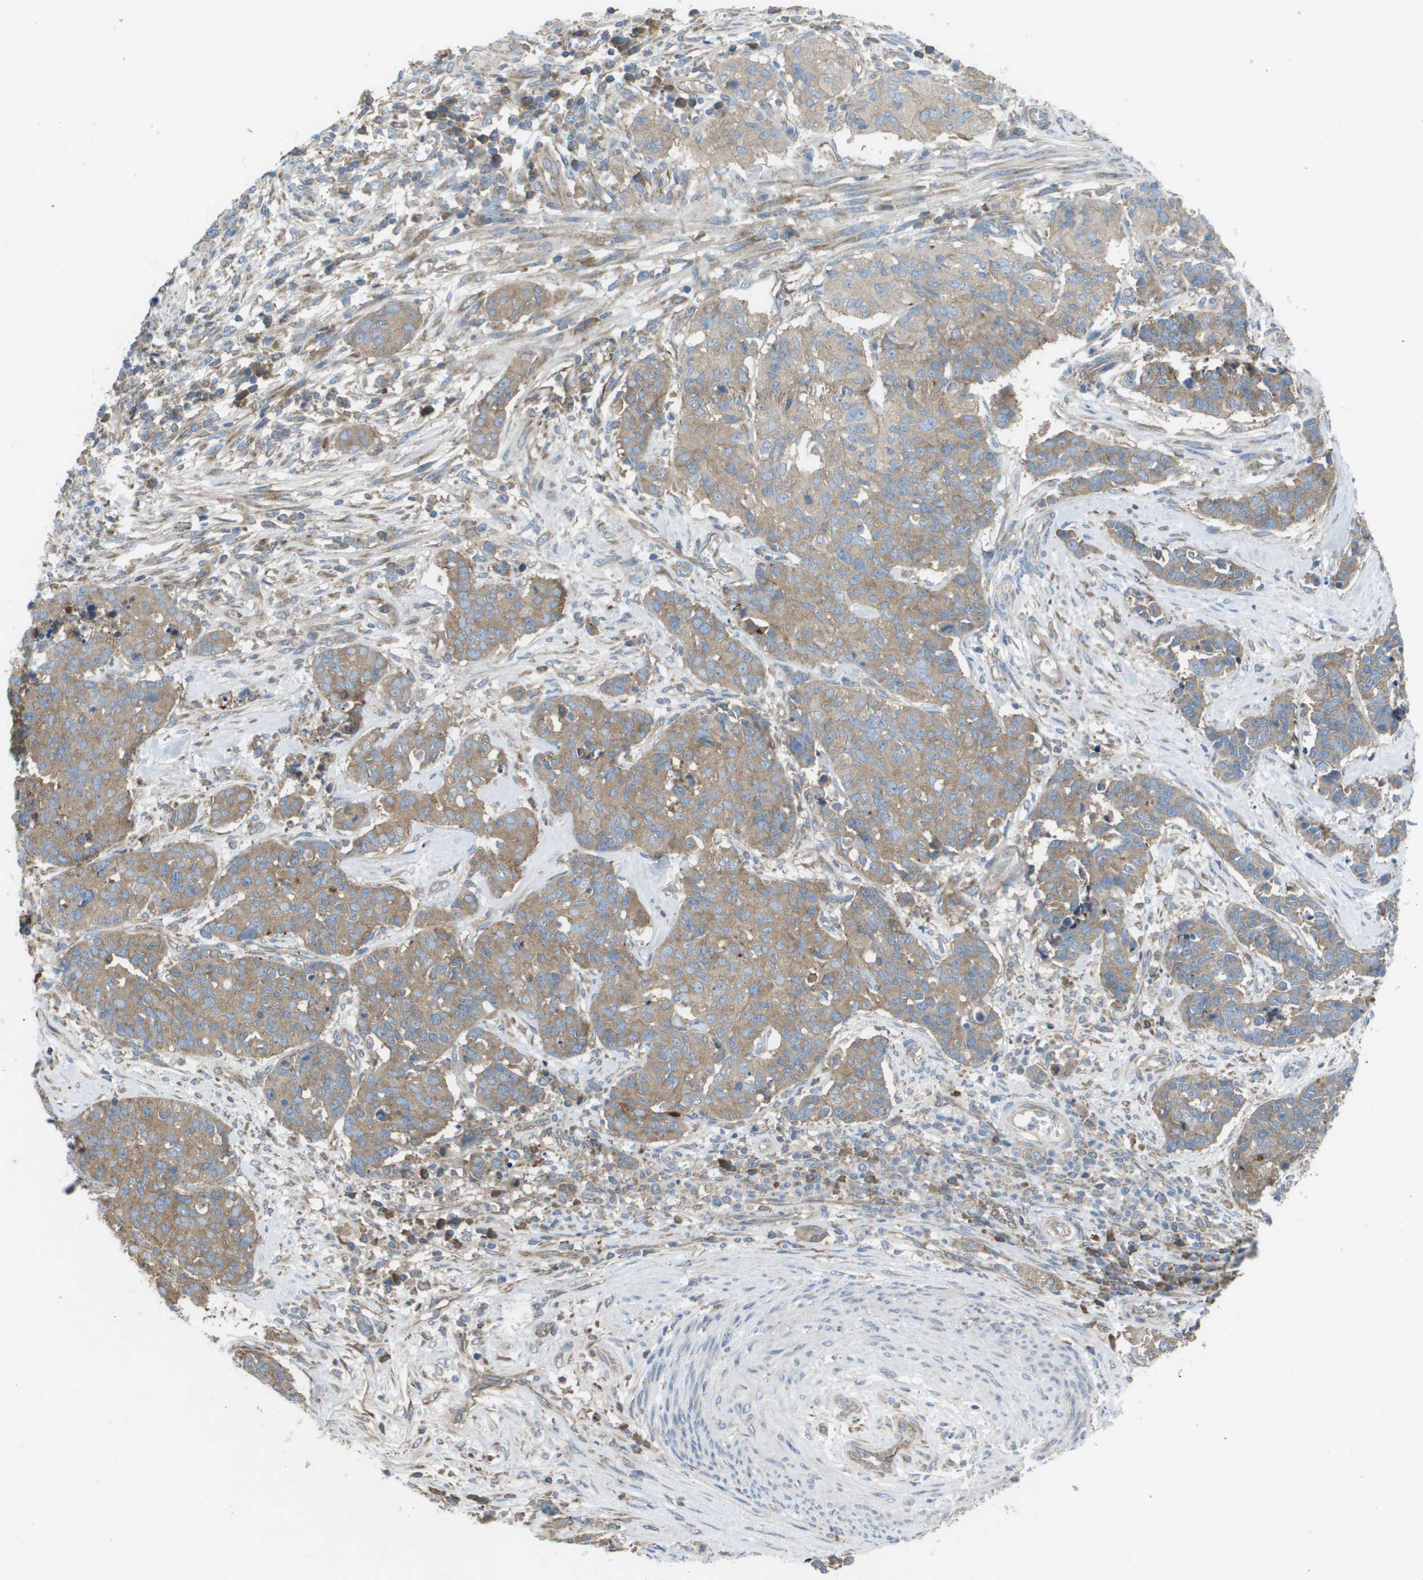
{"staining": {"intensity": "moderate", "quantity": ">75%", "location": "cytoplasmic/membranous"}, "tissue": "cervical cancer", "cell_type": "Tumor cells", "image_type": "cancer", "snomed": [{"axis": "morphology", "description": "Squamous cell carcinoma, NOS"}, {"axis": "topography", "description": "Cervix"}], "caption": "There is medium levels of moderate cytoplasmic/membranous staining in tumor cells of cervical cancer, as demonstrated by immunohistochemical staining (brown color).", "gene": "CLCN2", "patient": {"sex": "female", "age": 35}}